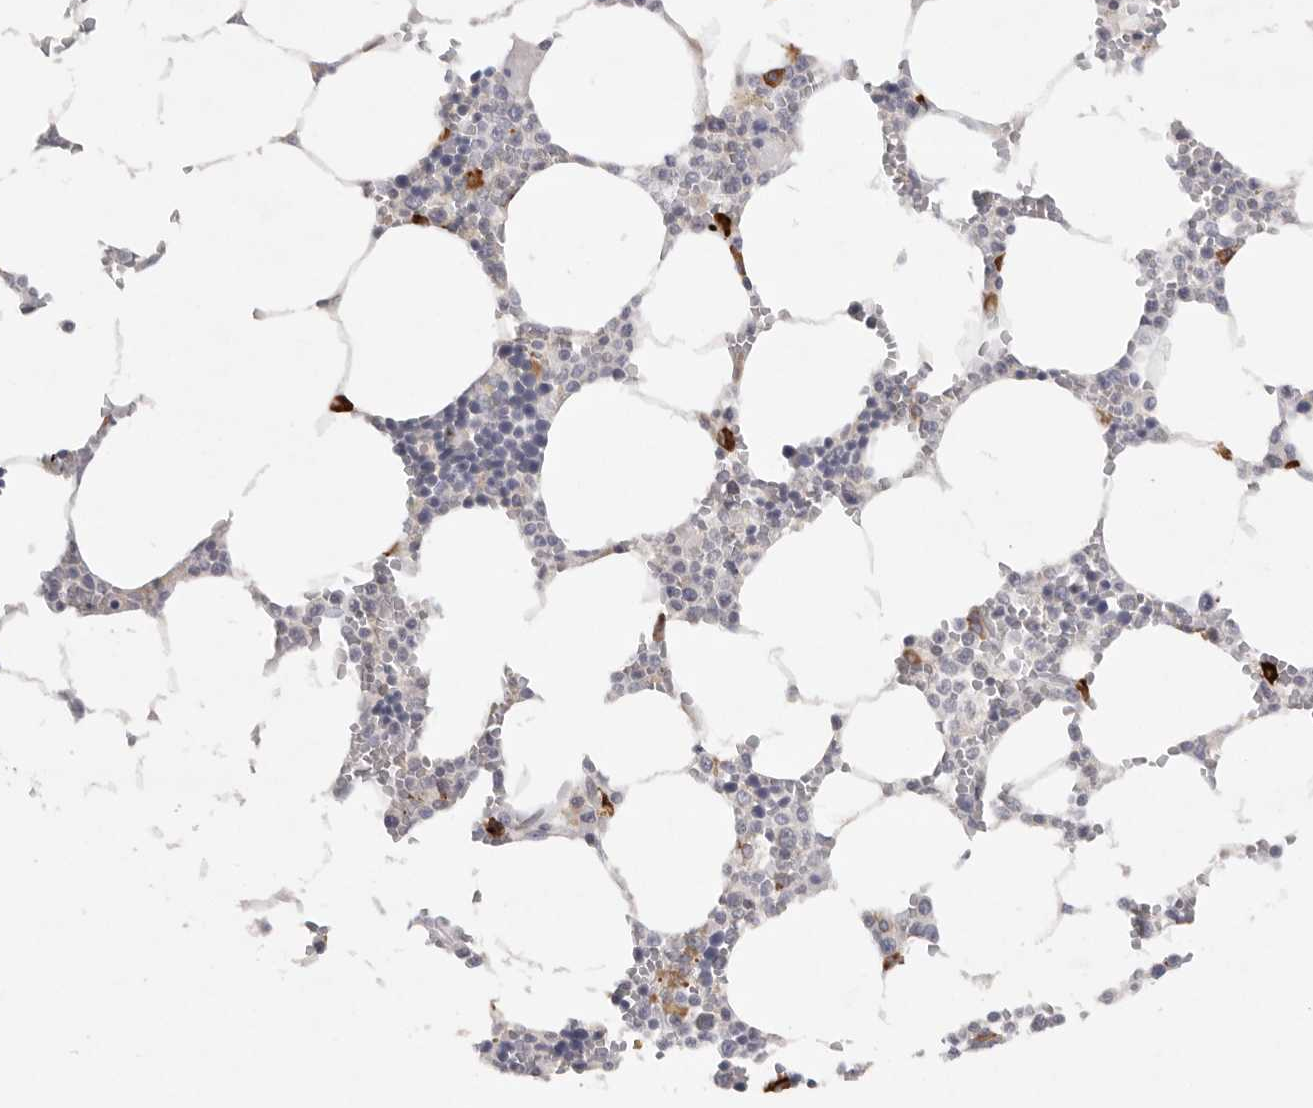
{"staining": {"intensity": "strong", "quantity": "<25%", "location": "cytoplasmic/membranous"}, "tissue": "bone marrow", "cell_type": "Hematopoietic cells", "image_type": "normal", "snomed": [{"axis": "morphology", "description": "Normal tissue, NOS"}, {"axis": "topography", "description": "Bone marrow"}], "caption": "An immunohistochemistry (IHC) image of benign tissue is shown. Protein staining in brown labels strong cytoplasmic/membranous positivity in bone marrow within hematopoietic cells.", "gene": "TMEM69", "patient": {"sex": "male", "age": 70}}